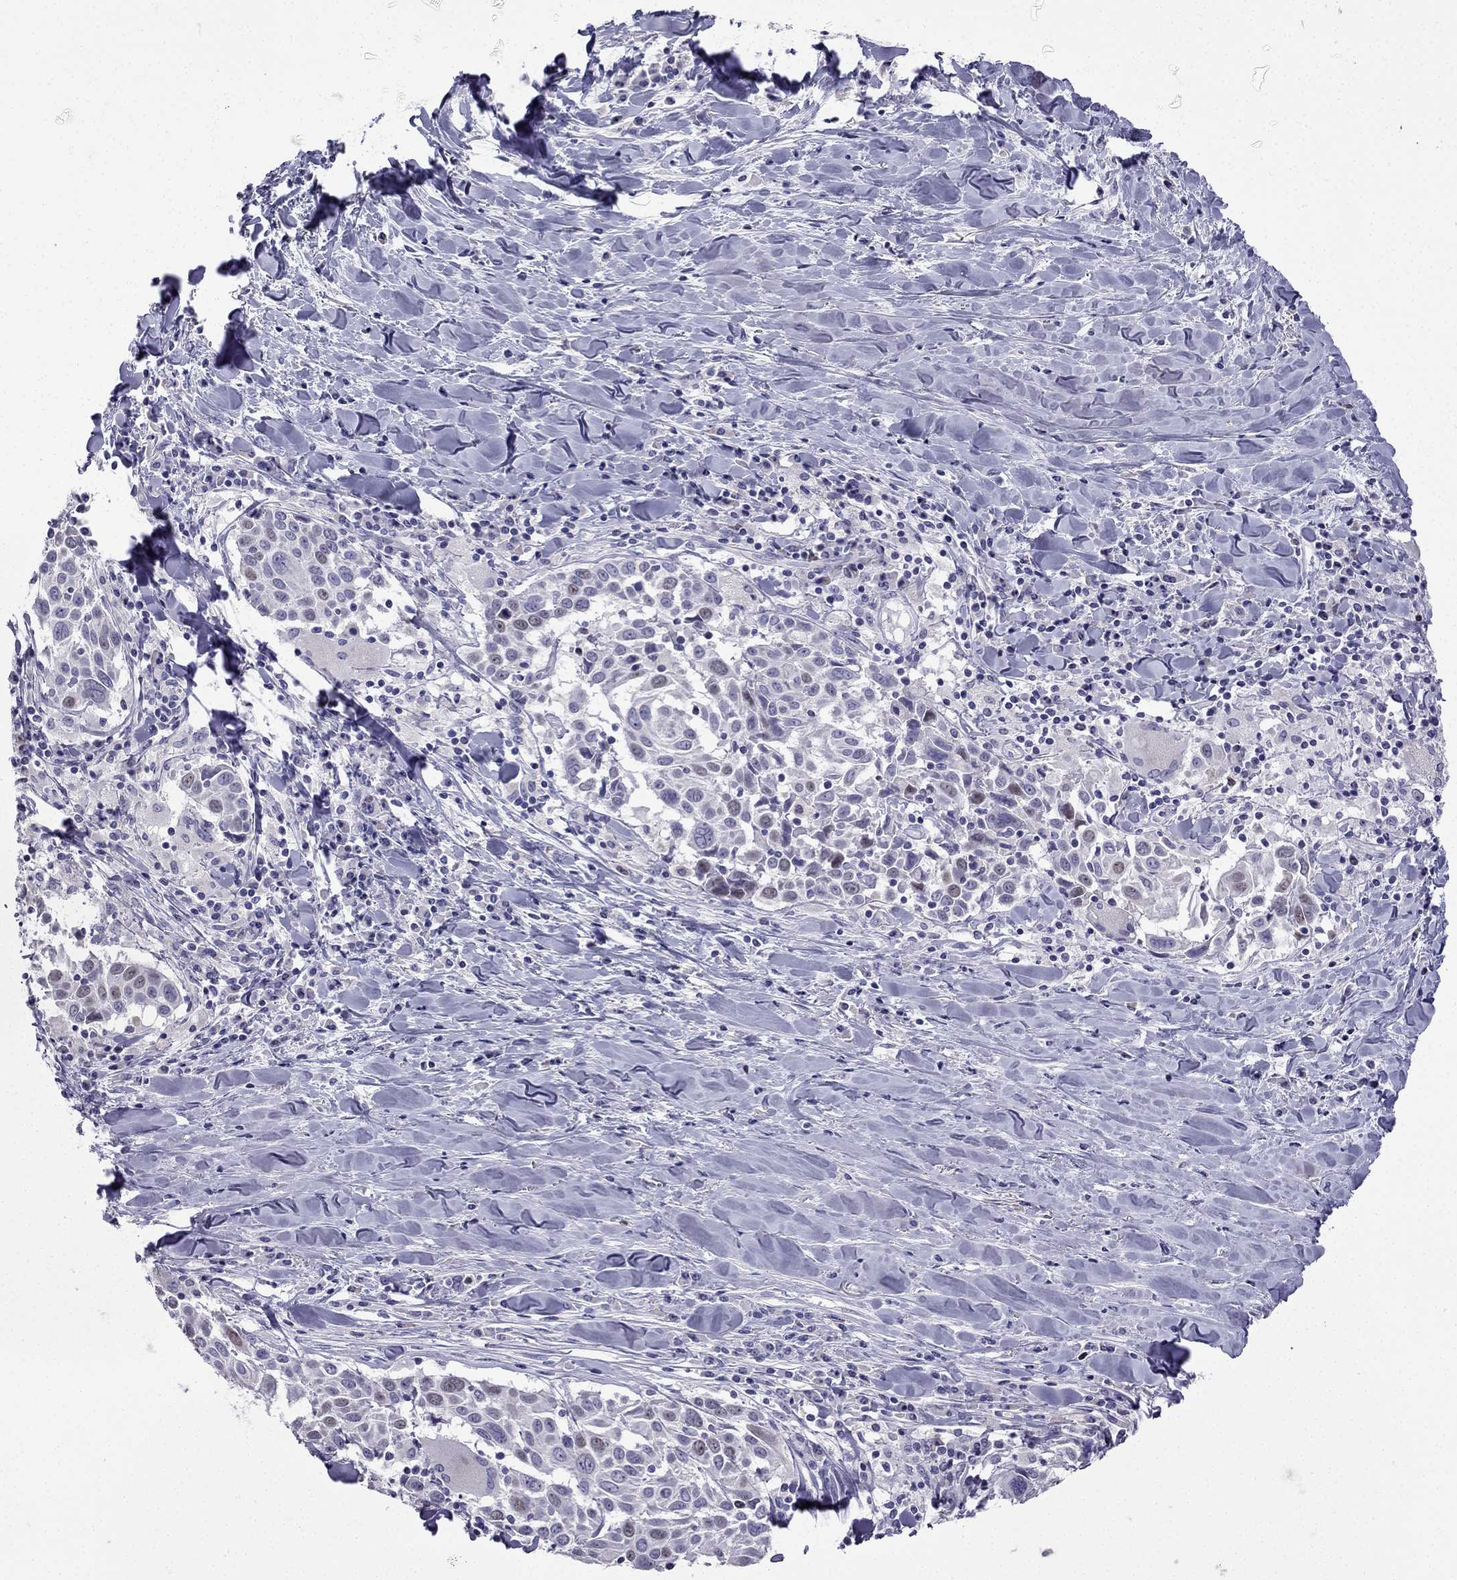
{"staining": {"intensity": "weak", "quantity": "<25%", "location": "nuclear"}, "tissue": "lung cancer", "cell_type": "Tumor cells", "image_type": "cancer", "snomed": [{"axis": "morphology", "description": "Squamous cell carcinoma, NOS"}, {"axis": "topography", "description": "Lung"}], "caption": "This is an immunohistochemistry (IHC) image of lung cancer (squamous cell carcinoma). There is no expression in tumor cells.", "gene": "UHRF1", "patient": {"sex": "male", "age": 57}}